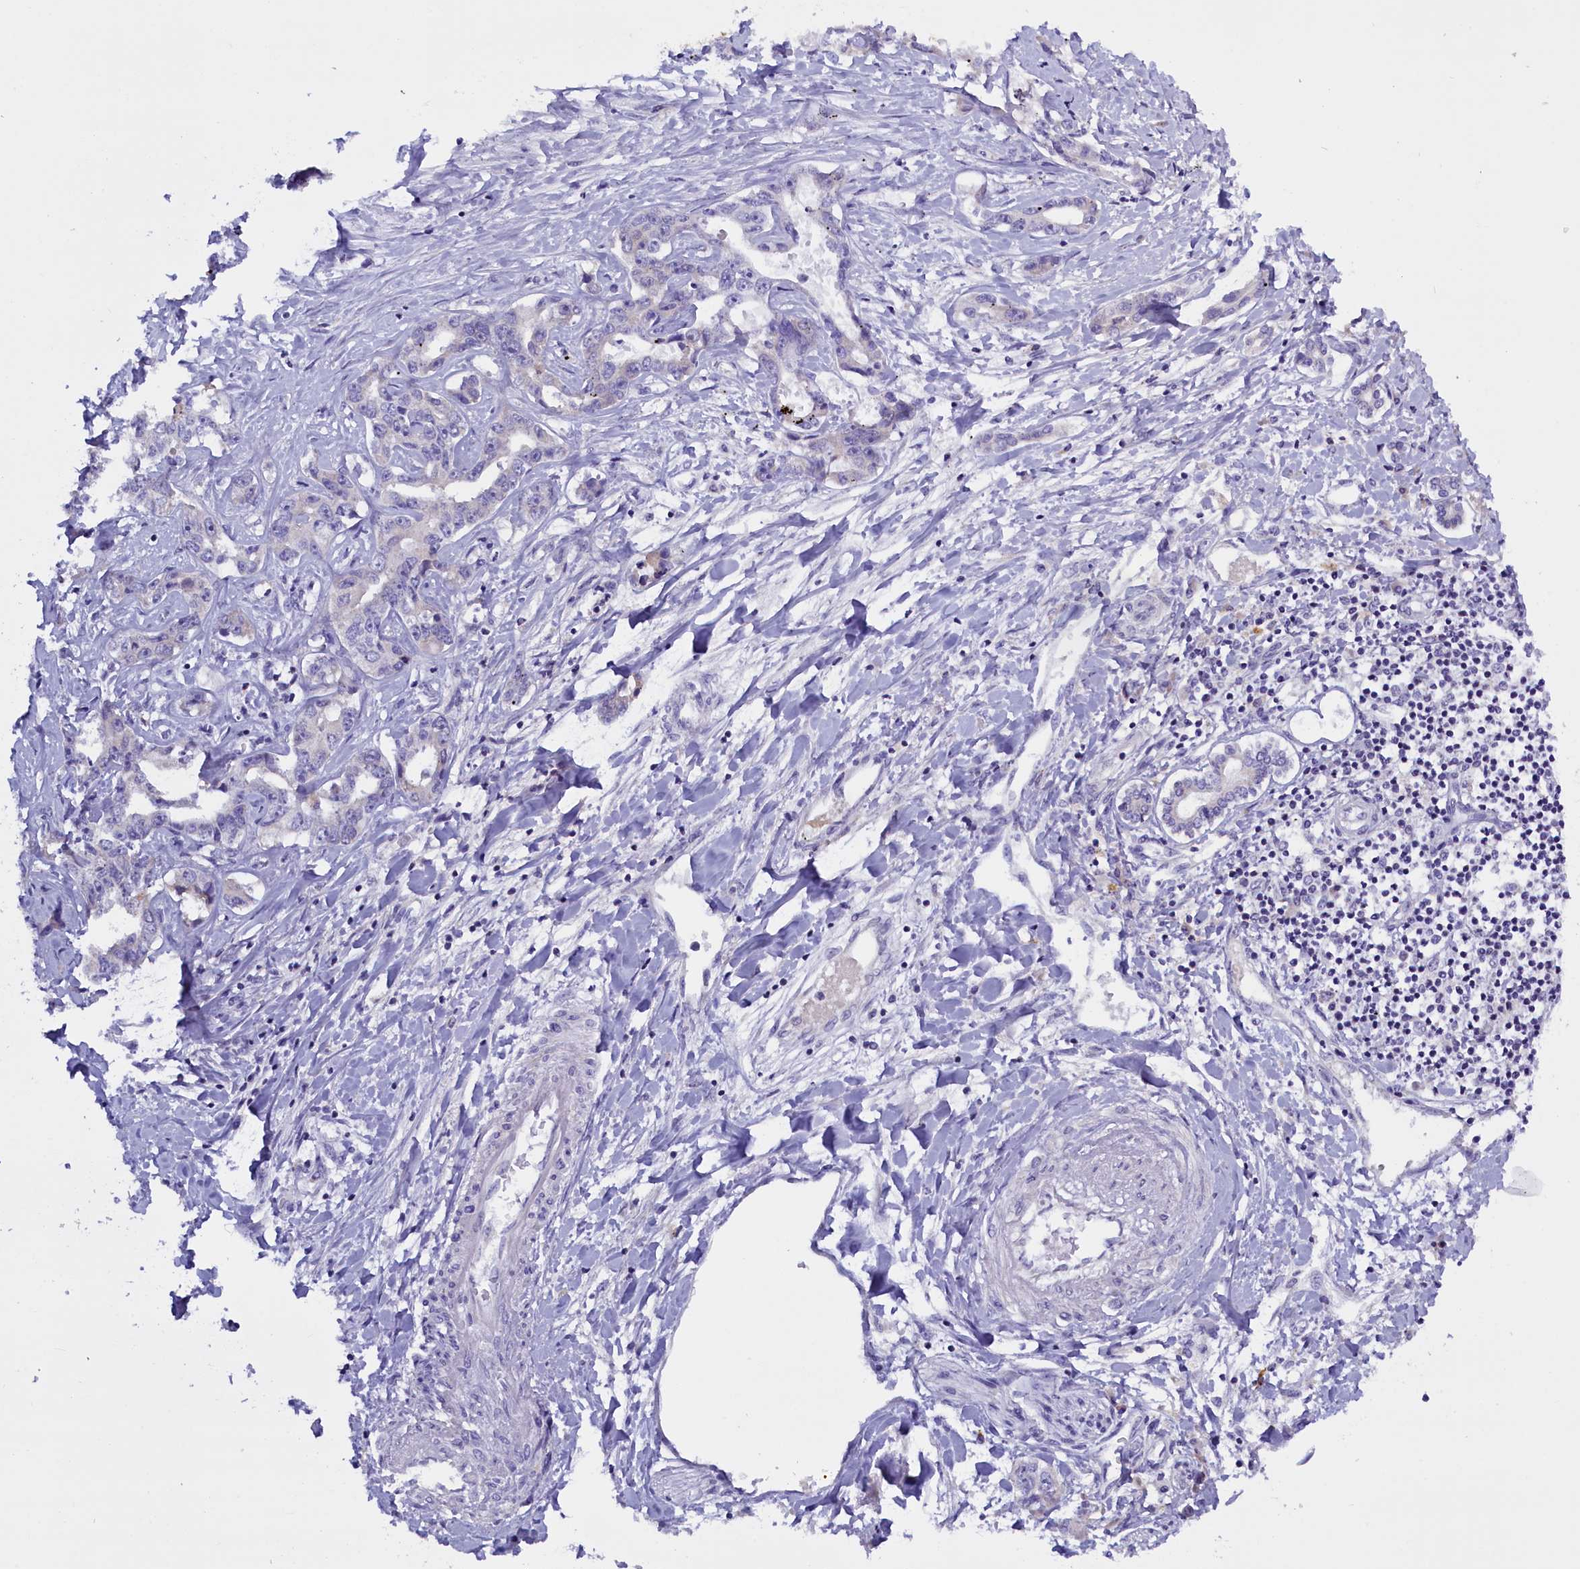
{"staining": {"intensity": "negative", "quantity": "none", "location": "none"}, "tissue": "liver cancer", "cell_type": "Tumor cells", "image_type": "cancer", "snomed": [{"axis": "morphology", "description": "Cholangiocarcinoma"}, {"axis": "topography", "description": "Liver"}], "caption": "Immunohistochemistry (IHC) of liver cholangiocarcinoma shows no expression in tumor cells.", "gene": "RTTN", "patient": {"sex": "male", "age": 59}}